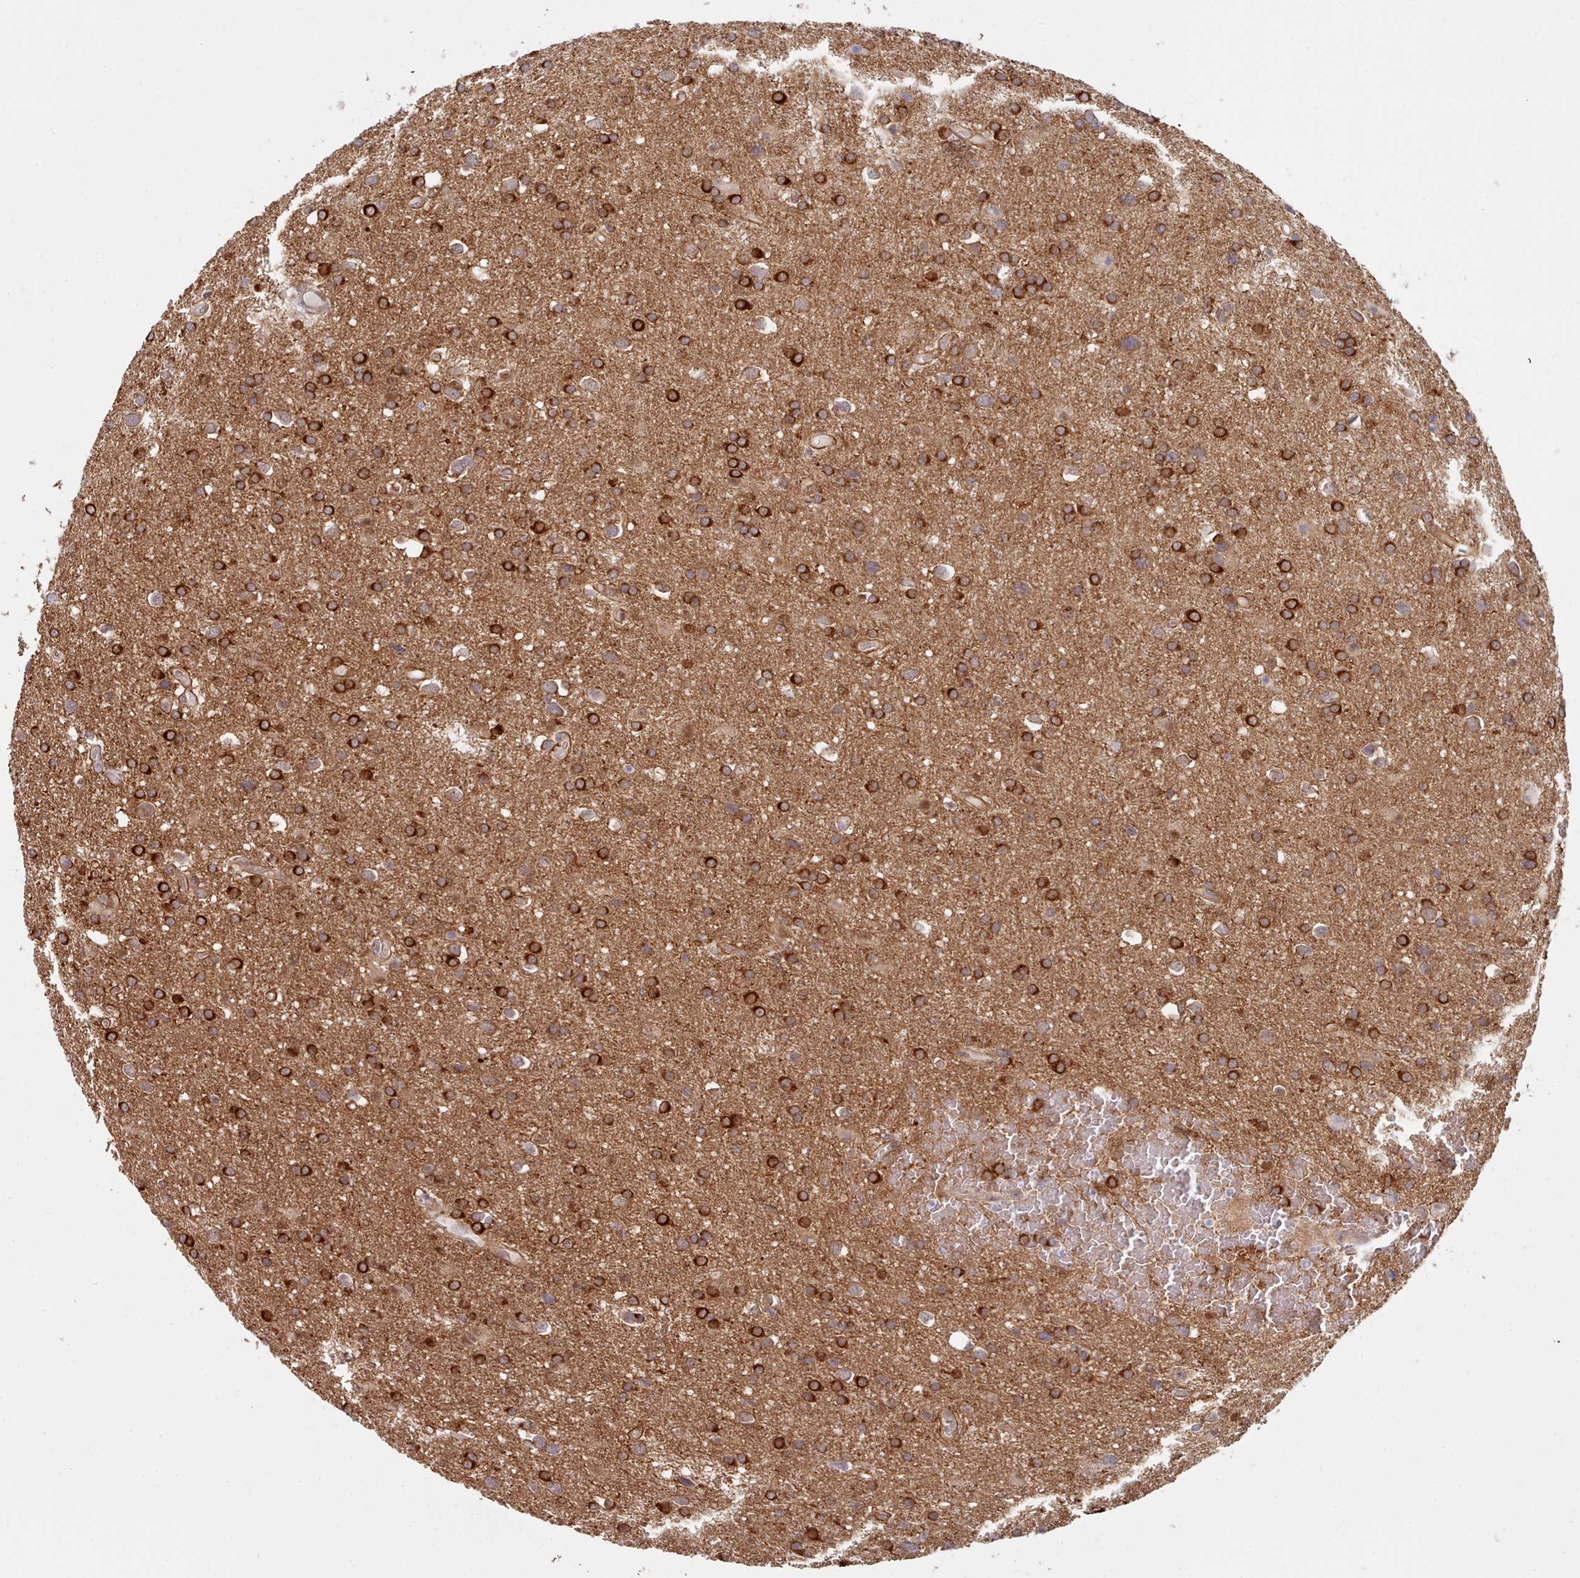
{"staining": {"intensity": "strong", "quantity": ">75%", "location": "cytoplasmic/membranous"}, "tissue": "glioma", "cell_type": "Tumor cells", "image_type": "cancer", "snomed": [{"axis": "morphology", "description": "Glioma, malignant, Low grade"}, {"axis": "topography", "description": "Brain"}], "caption": "Immunohistochemical staining of malignant glioma (low-grade) exhibits high levels of strong cytoplasmic/membranous positivity in approximately >75% of tumor cells.", "gene": "CES3", "patient": {"sex": "female", "age": 32}}